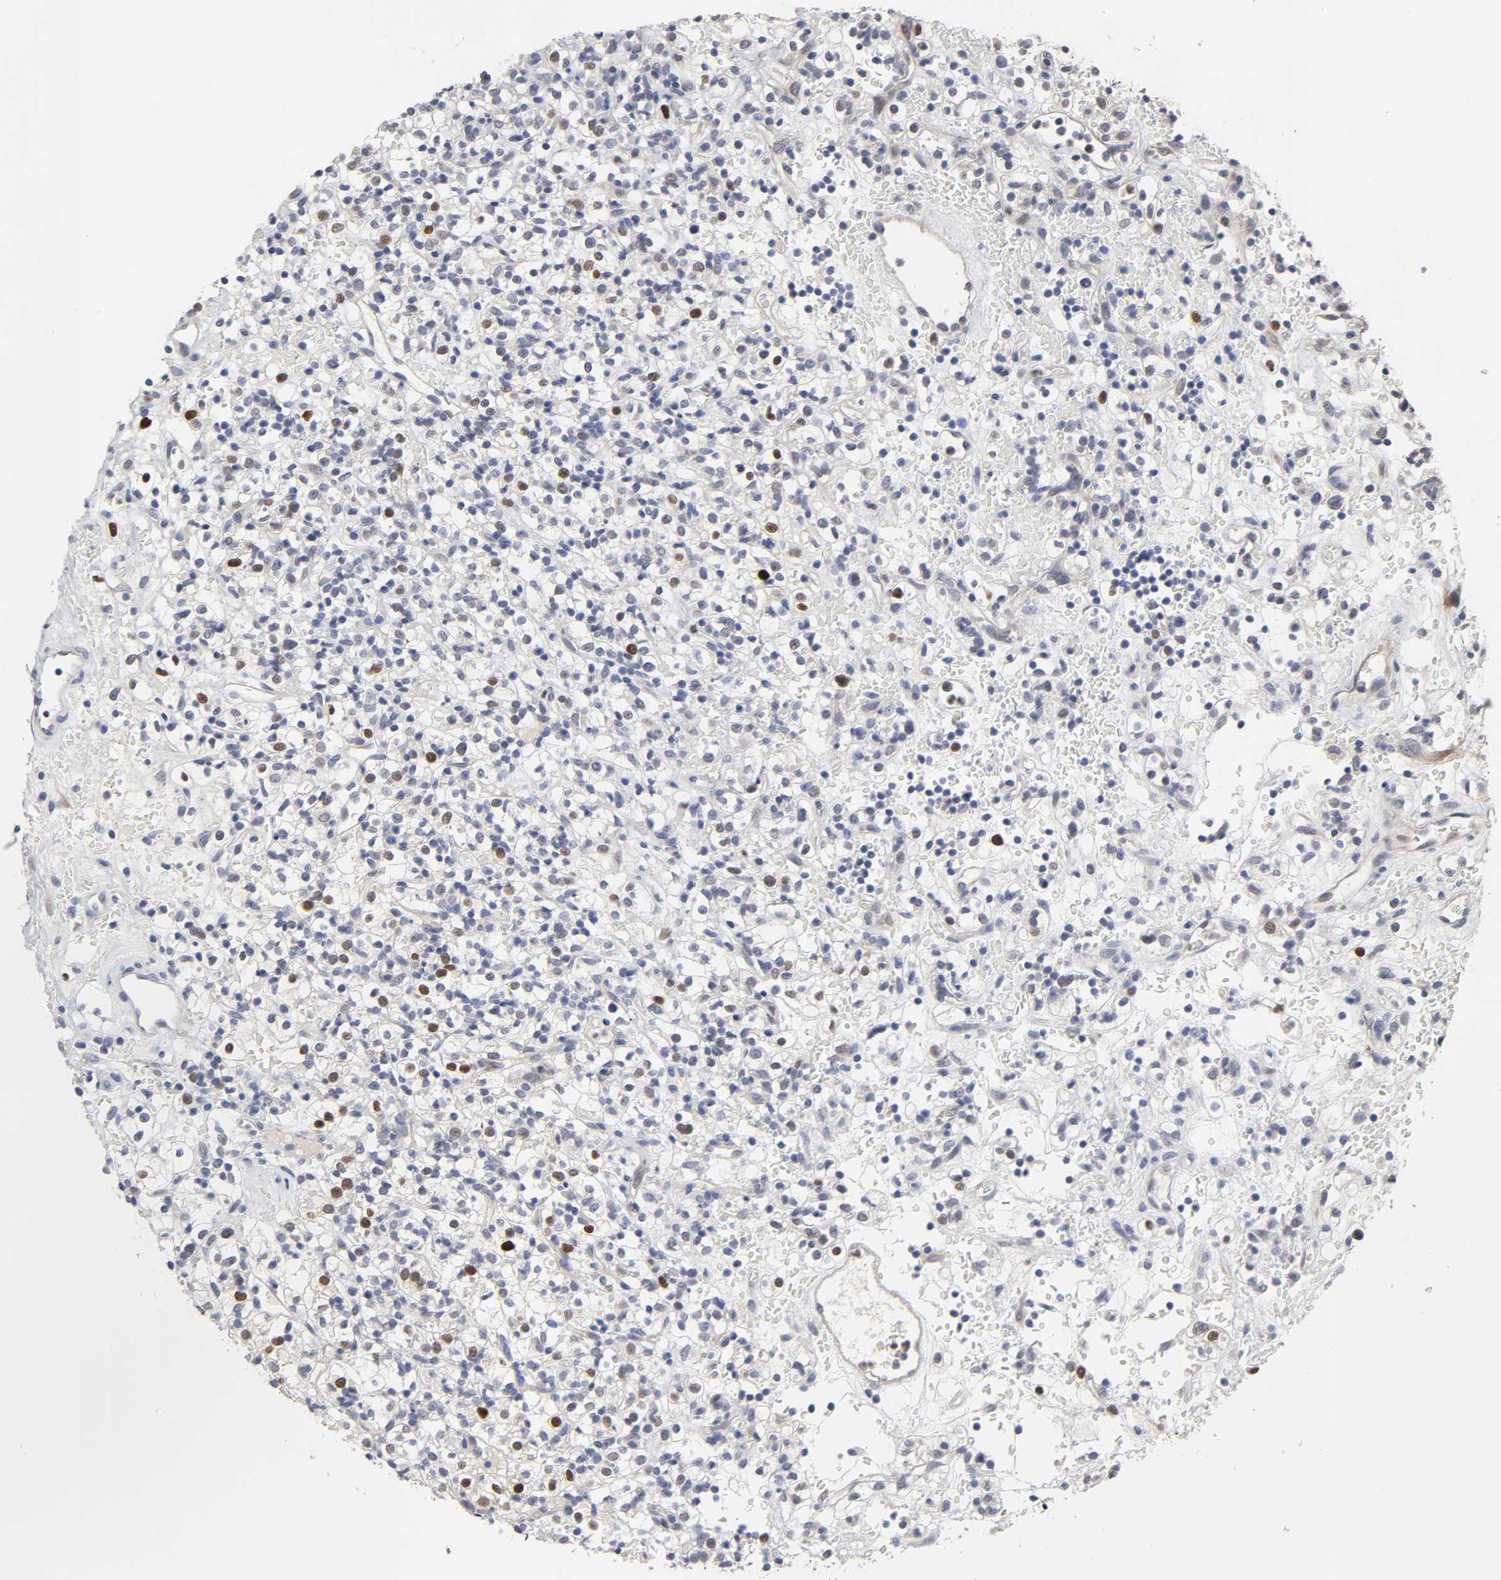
{"staining": {"intensity": "moderate", "quantity": "<25%", "location": "nuclear"}, "tissue": "renal cancer", "cell_type": "Tumor cells", "image_type": "cancer", "snomed": [{"axis": "morphology", "description": "Normal tissue, NOS"}, {"axis": "morphology", "description": "Adenocarcinoma, NOS"}, {"axis": "topography", "description": "Kidney"}], "caption": "Renal cancer (adenocarcinoma) stained with a protein marker exhibits moderate staining in tumor cells.", "gene": "HNF4A", "patient": {"sex": "female", "age": 72}}